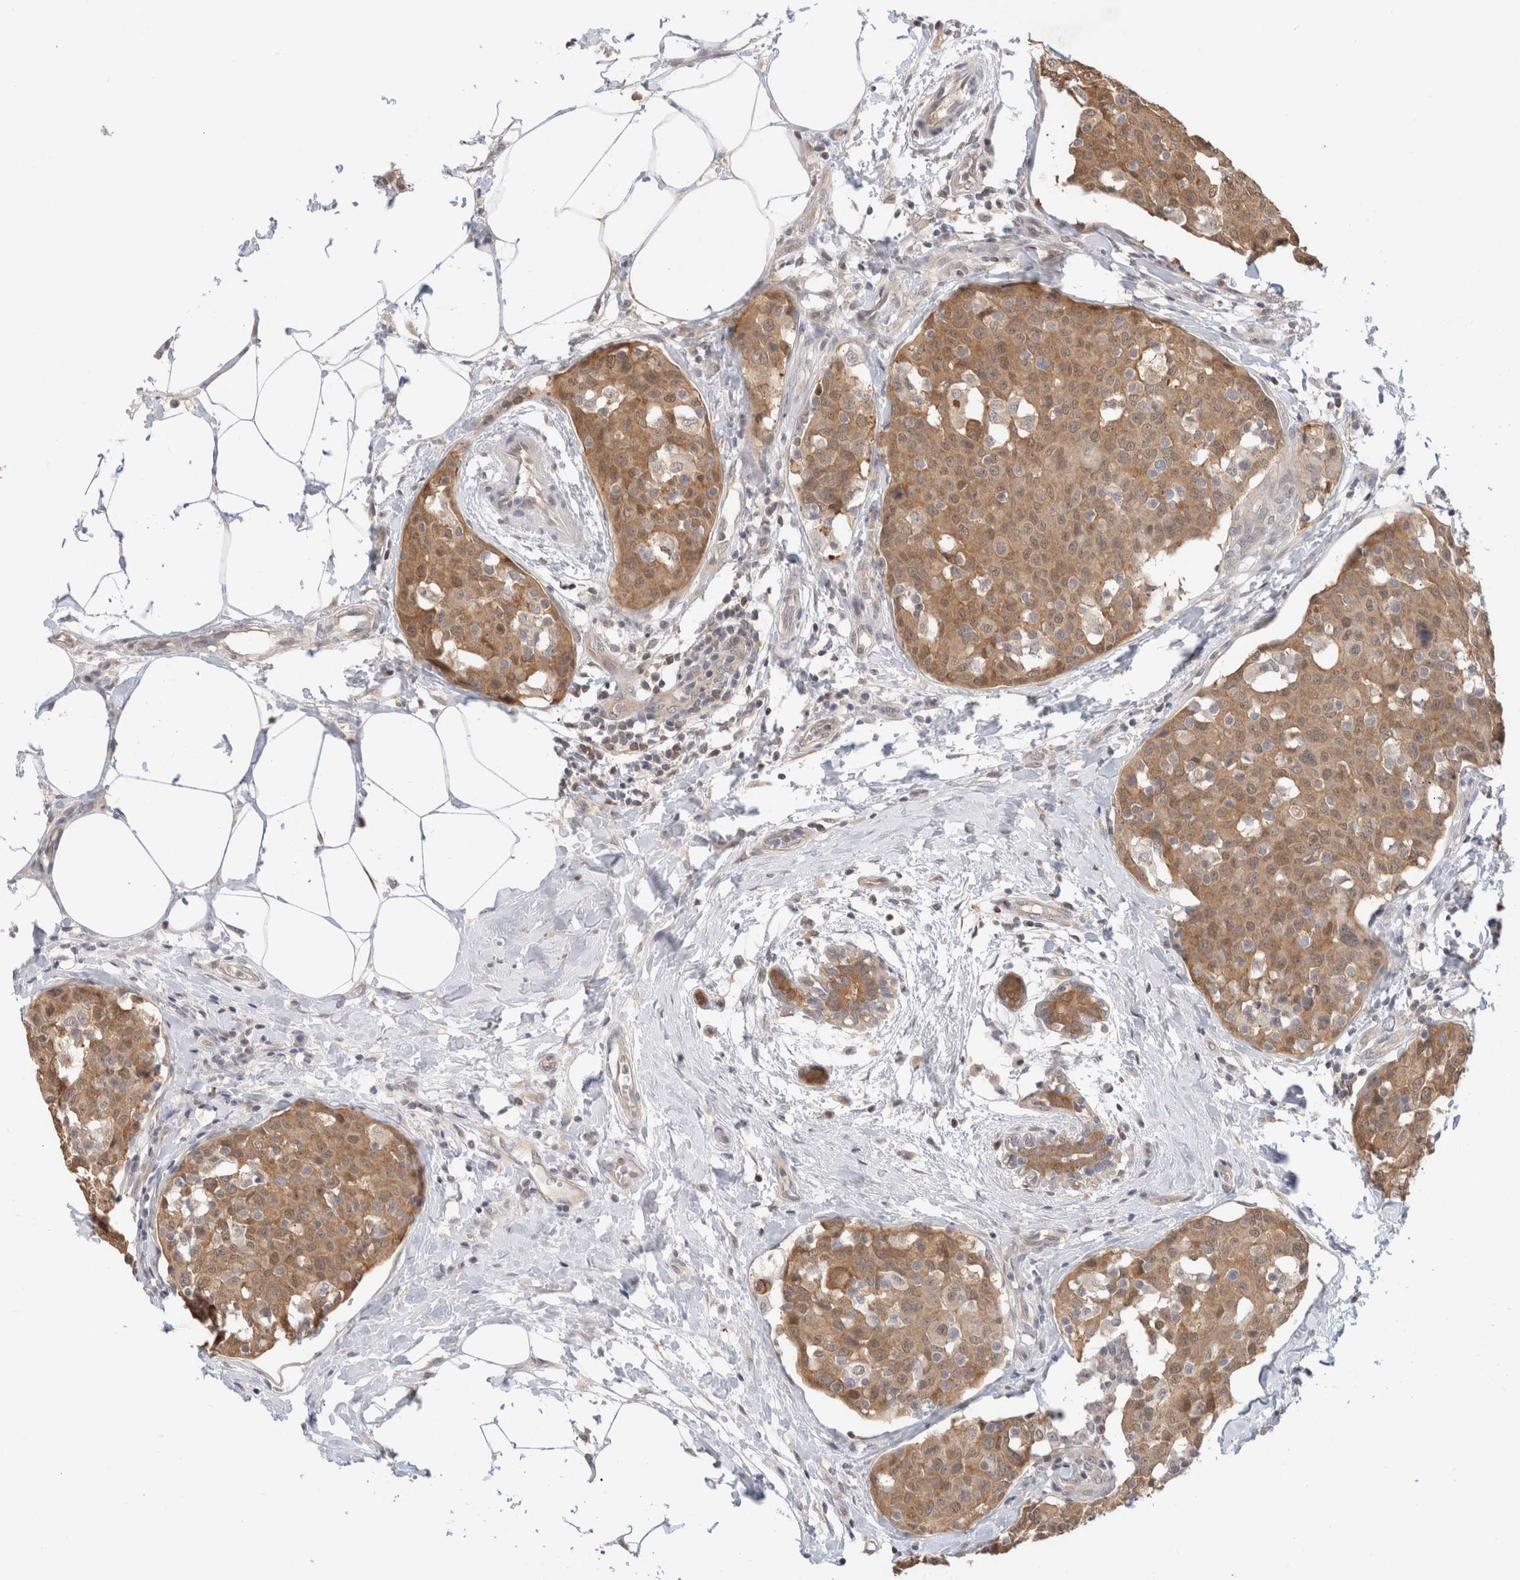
{"staining": {"intensity": "moderate", "quantity": ">75%", "location": "cytoplasmic/membranous"}, "tissue": "breast cancer", "cell_type": "Tumor cells", "image_type": "cancer", "snomed": [{"axis": "morphology", "description": "Normal tissue, NOS"}, {"axis": "morphology", "description": "Duct carcinoma"}, {"axis": "topography", "description": "Breast"}], "caption": "Breast cancer (infiltrating ductal carcinoma) tissue displays moderate cytoplasmic/membranous expression in approximately >75% of tumor cells, visualized by immunohistochemistry. Nuclei are stained in blue.", "gene": "C17orf97", "patient": {"sex": "female", "age": 37}}